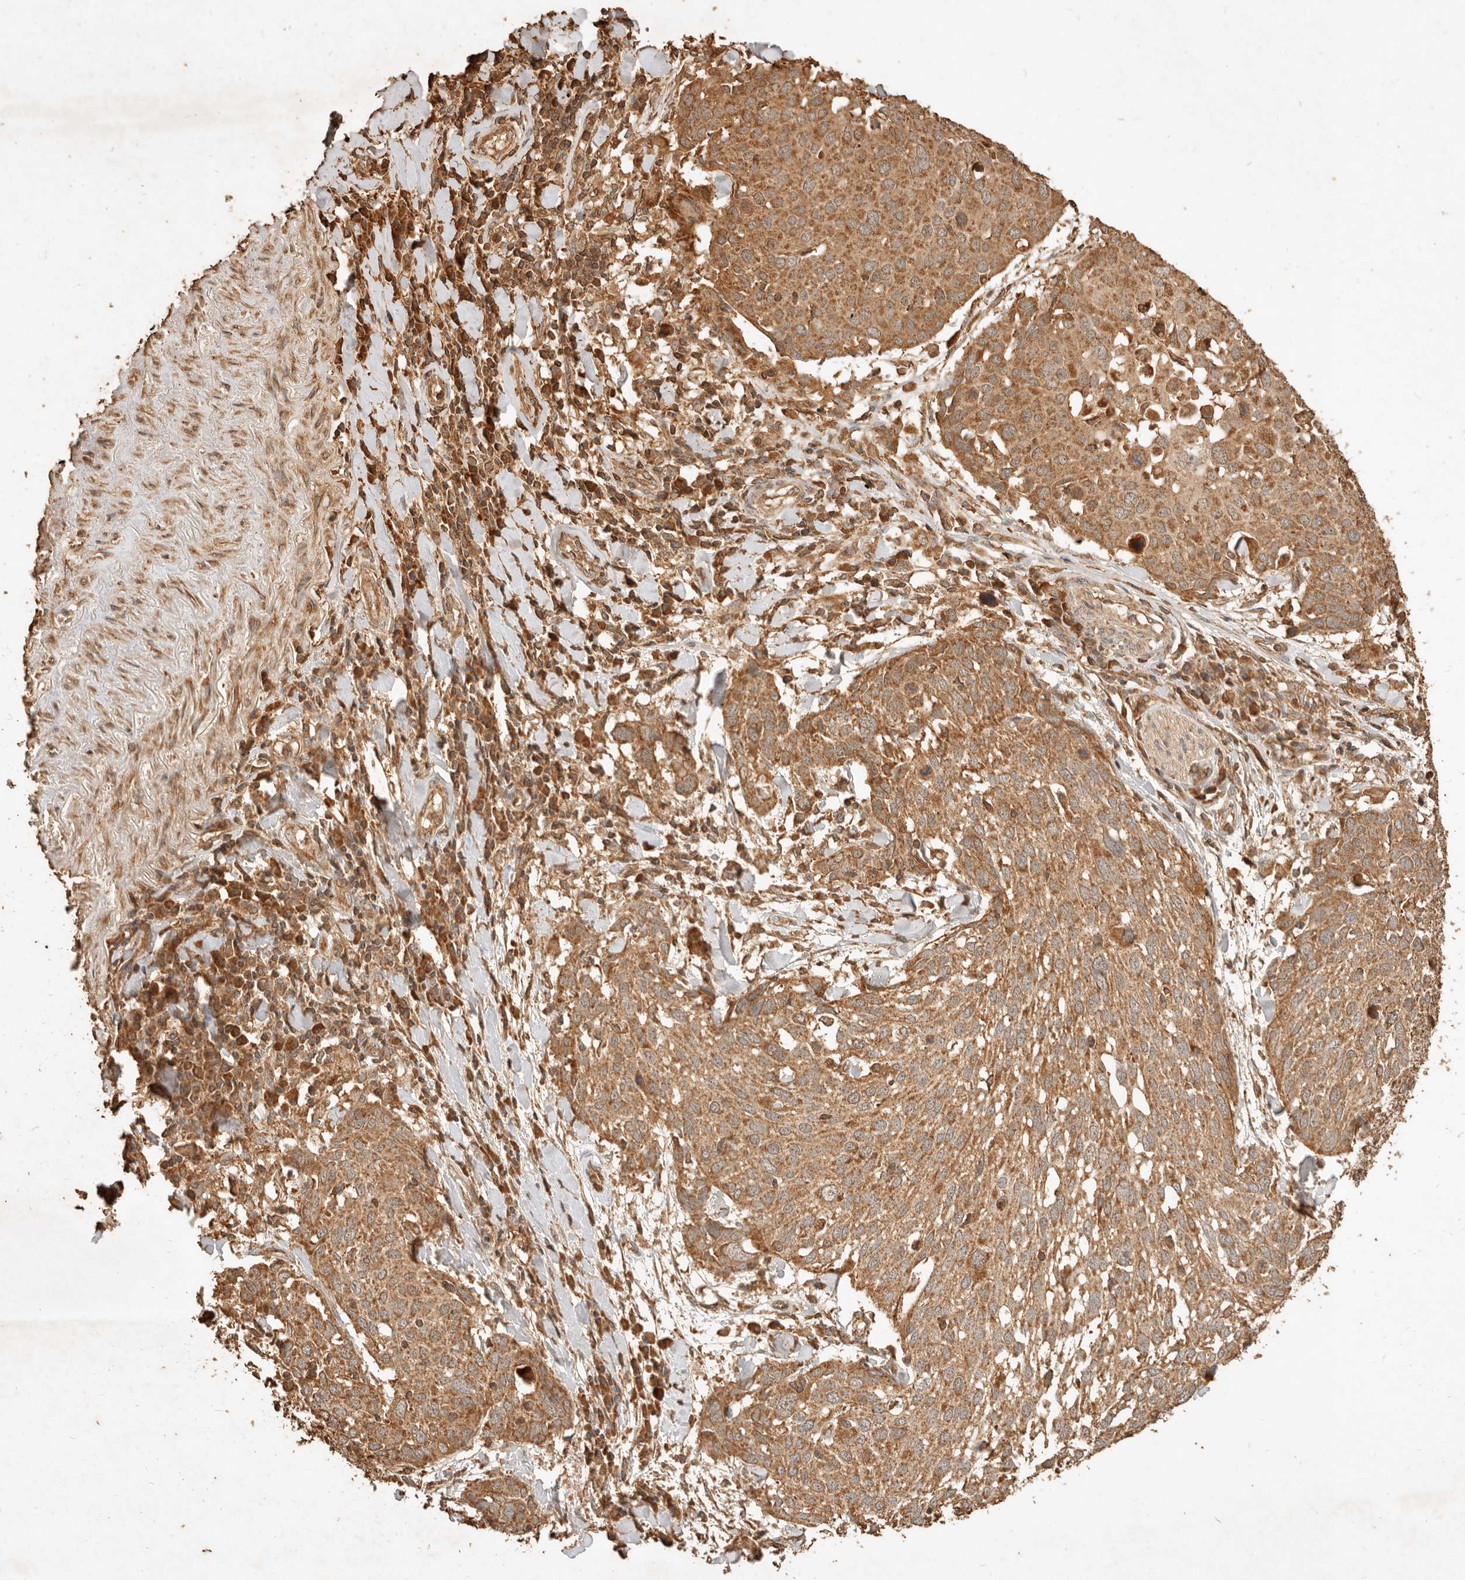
{"staining": {"intensity": "moderate", "quantity": ">75%", "location": "cytoplasmic/membranous"}, "tissue": "lung cancer", "cell_type": "Tumor cells", "image_type": "cancer", "snomed": [{"axis": "morphology", "description": "Squamous cell carcinoma, NOS"}, {"axis": "topography", "description": "Lung"}], "caption": "The photomicrograph displays staining of squamous cell carcinoma (lung), revealing moderate cytoplasmic/membranous protein staining (brown color) within tumor cells.", "gene": "FAM180B", "patient": {"sex": "male", "age": 65}}